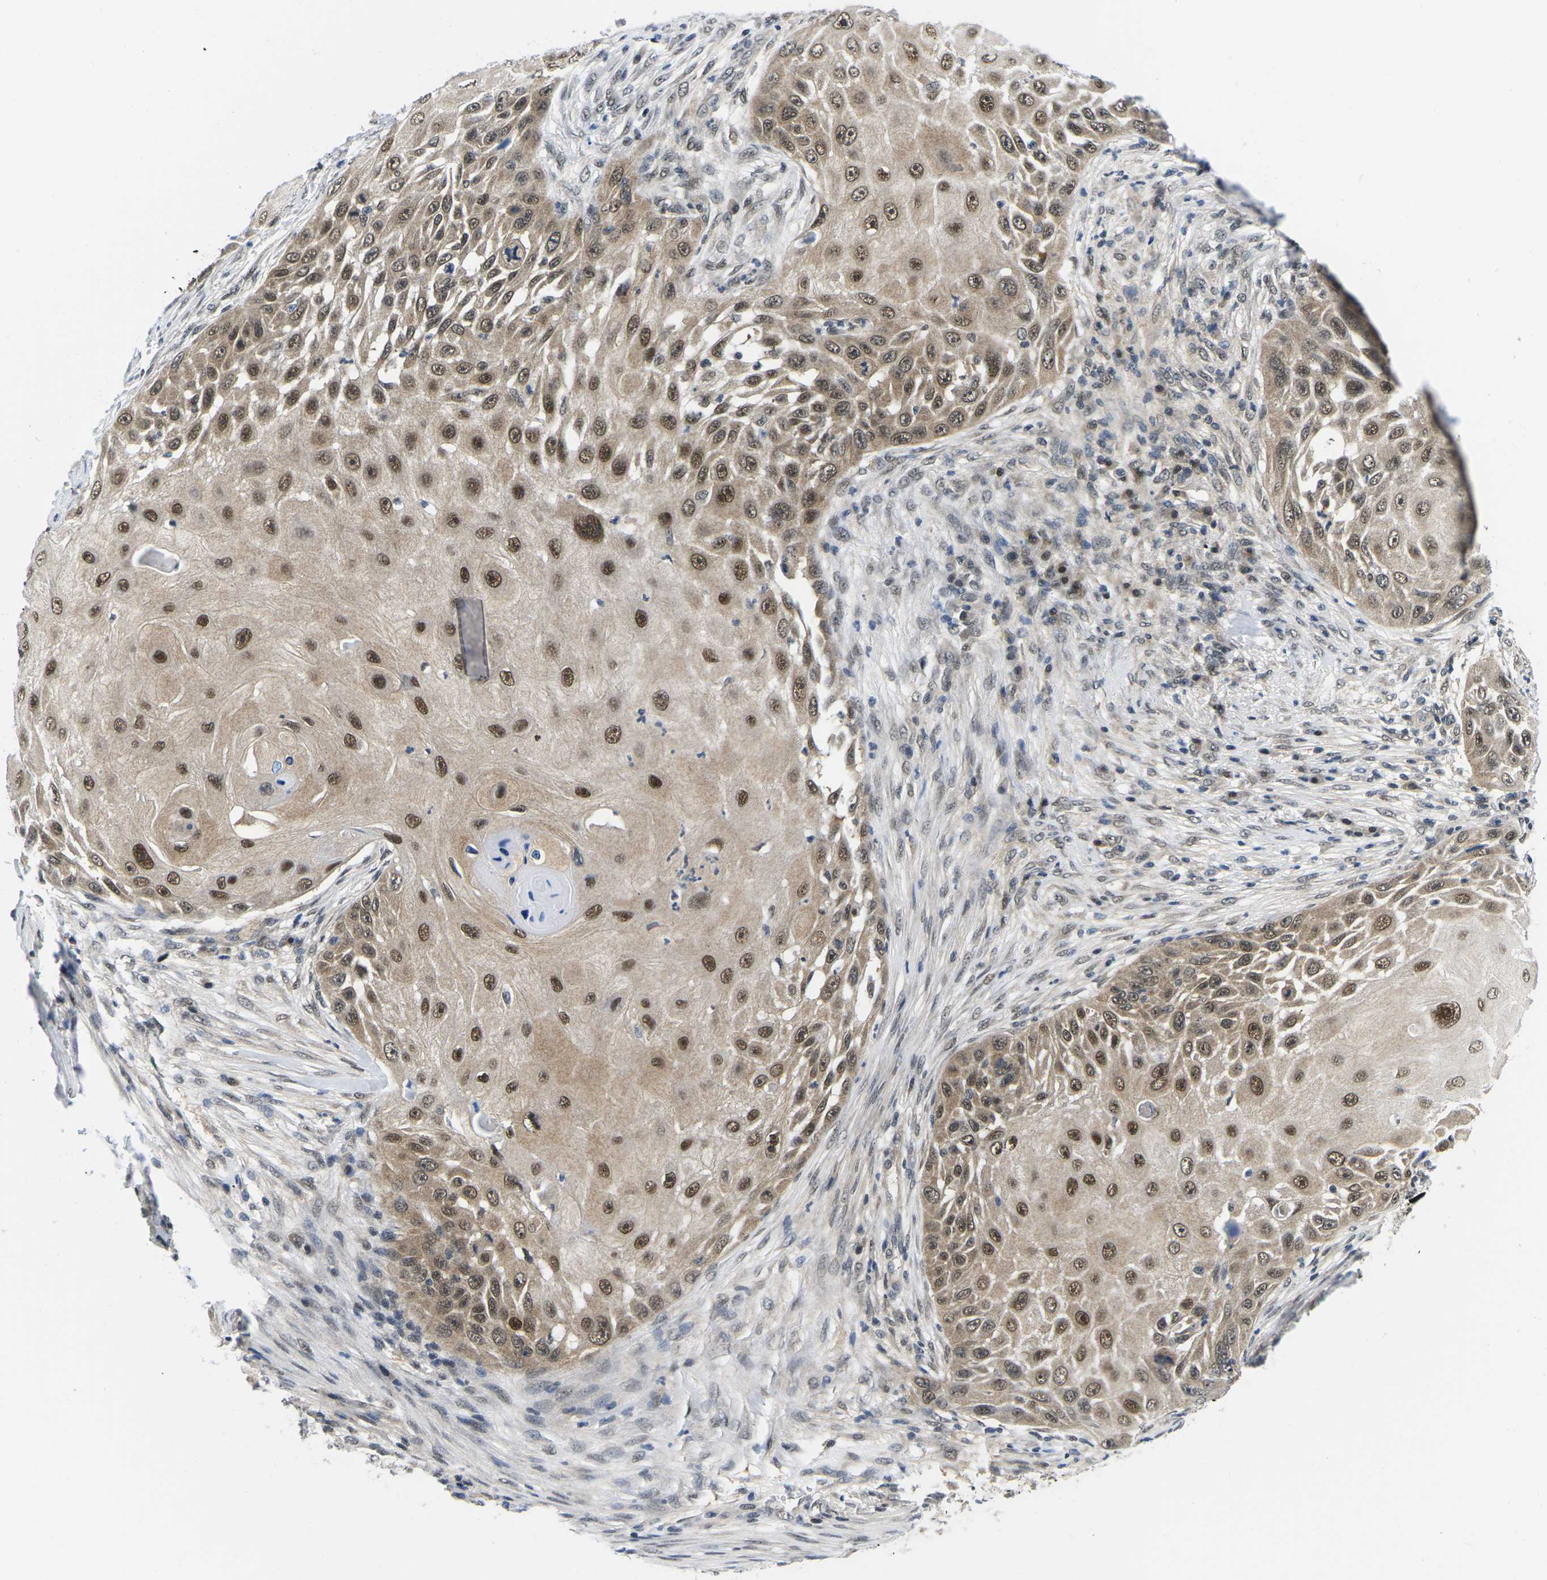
{"staining": {"intensity": "moderate", "quantity": ">75%", "location": "cytoplasmic/membranous,nuclear"}, "tissue": "skin cancer", "cell_type": "Tumor cells", "image_type": "cancer", "snomed": [{"axis": "morphology", "description": "Squamous cell carcinoma, NOS"}, {"axis": "topography", "description": "Skin"}], "caption": "Protein staining shows moderate cytoplasmic/membranous and nuclear staining in approximately >75% of tumor cells in skin cancer. (DAB IHC, brown staining for protein, blue staining for nuclei).", "gene": "UBA7", "patient": {"sex": "female", "age": 44}}